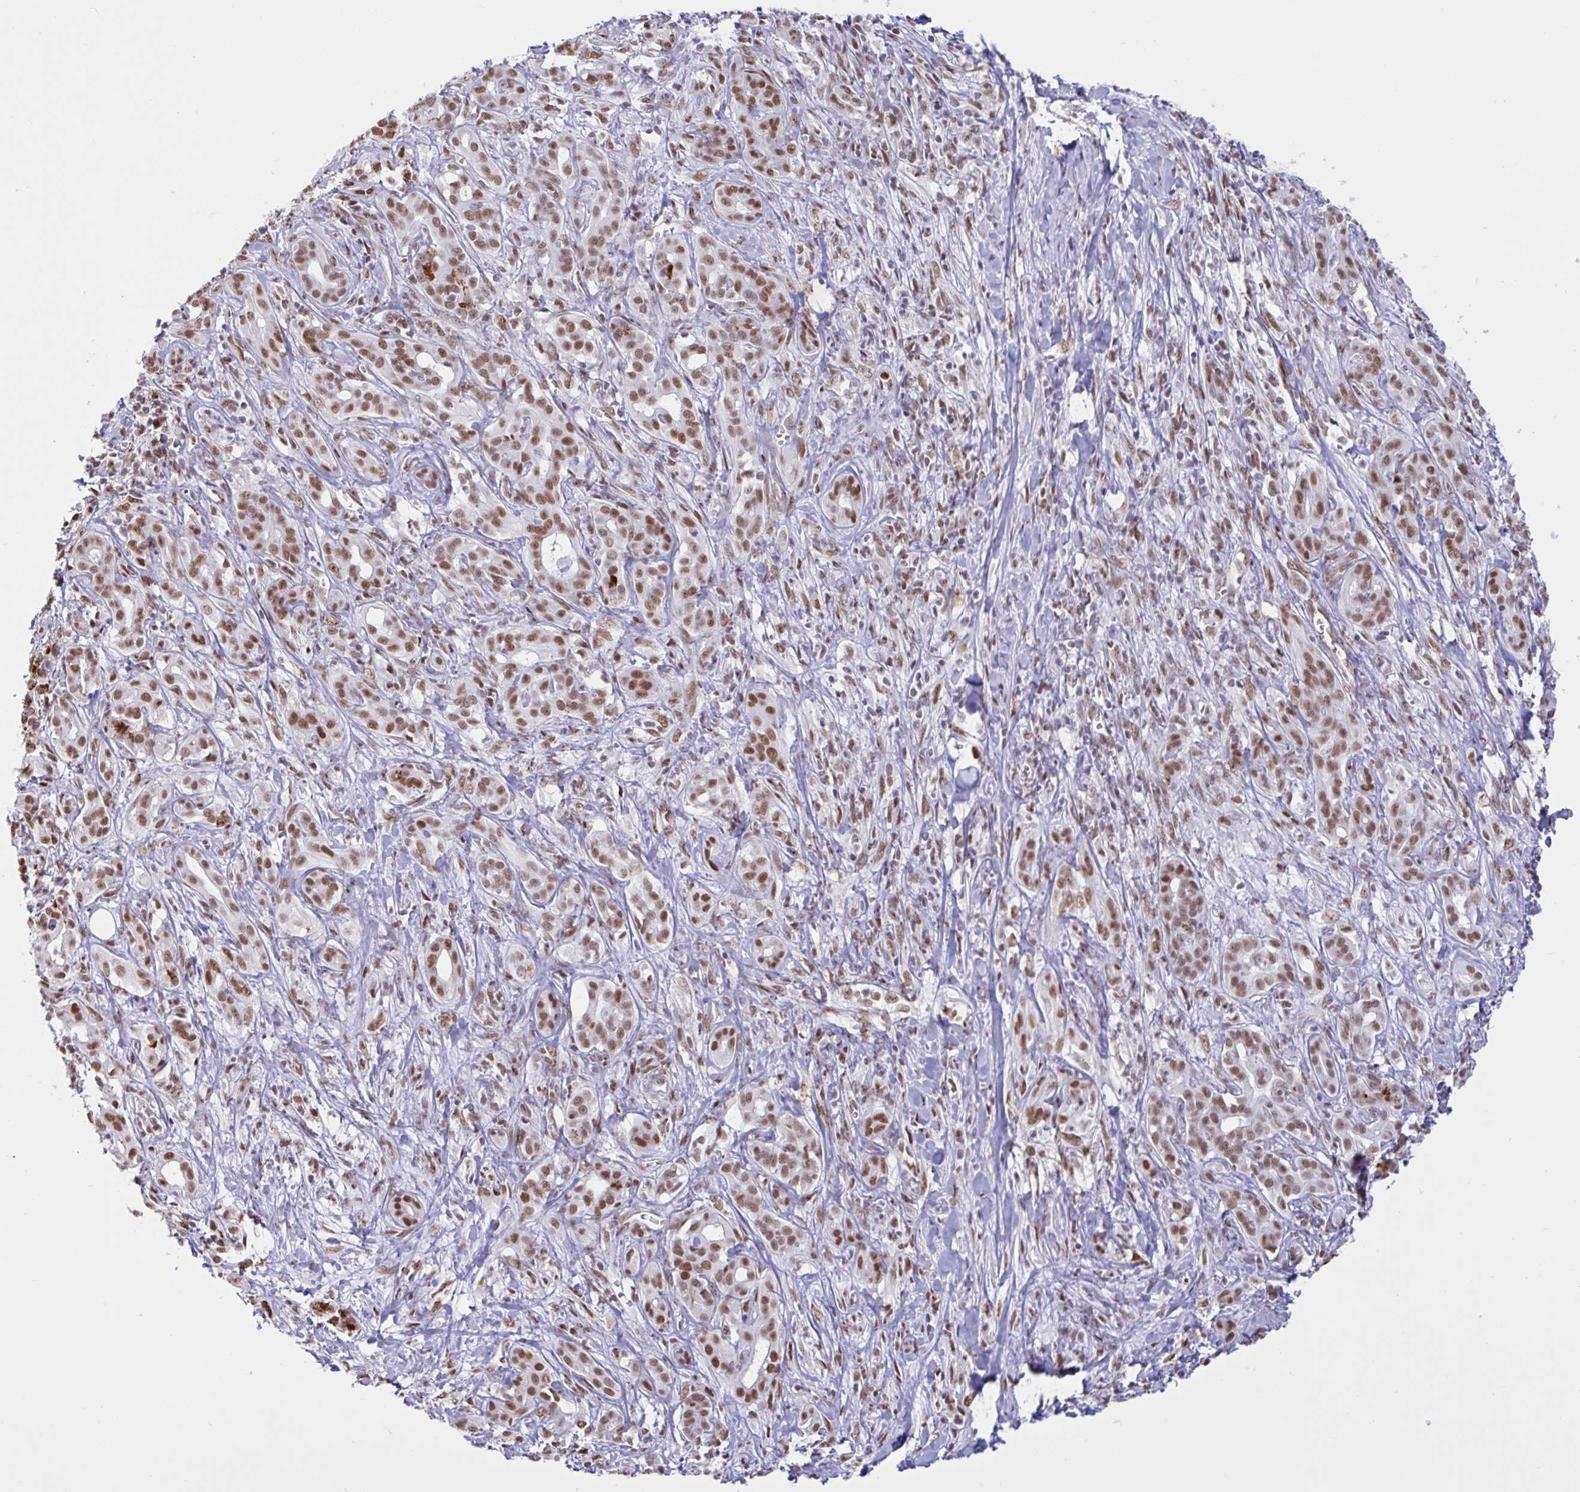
{"staining": {"intensity": "moderate", "quantity": ">75%", "location": "nuclear"}, "tissue": "pancreatic cancer", "cell_type": "Tumor cells", "image_type": "cancer", "snomed": [{"axis": "morphology", "description": "Adenocarcinoma, NOS"}, {"axis": "topography", "description": "Pancreas"}], "caption": "High-magnification brightfield microscopy of pancreatic adenocarcinoma stained with DAB (brown) and counterstained with hematoxylin (blue). tumor cells exhibit moderate nuclear positivity is present in about>75% of cells.", "gene": "CBFA2T2", "patient": {"sex": "male", "age": 61}}